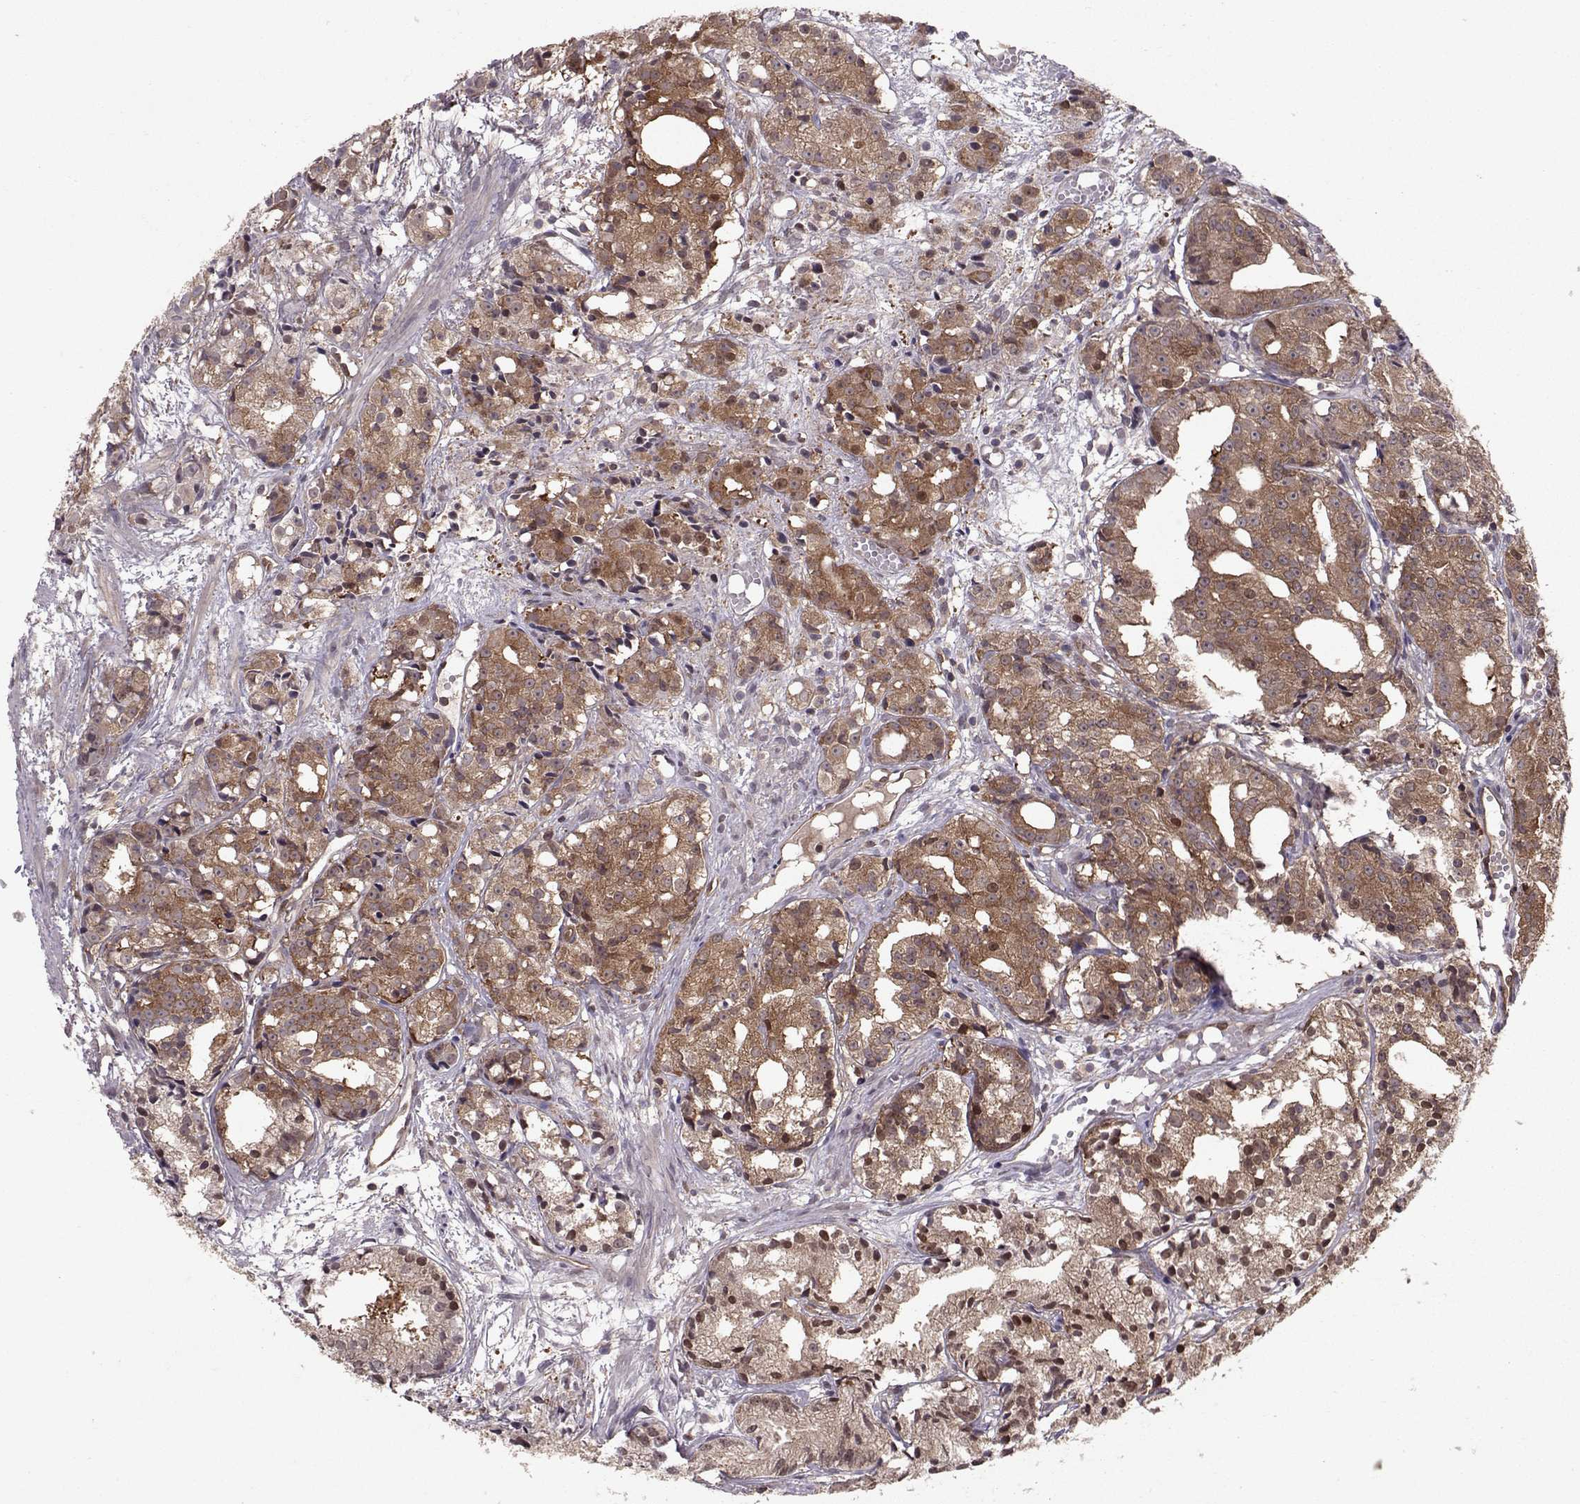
{"staining": {"intensity": "moderate", "quantity": ">75%", "location": "cytoplasmic/membranous"}, "tissue": "prostate cancer", "cell_type": "Tumor cells", "image_type": "cancer", "snomed": [{"axis": "morphology", "description": "Adenocarcinoma, Medium grade"}, {"axis": "topography", "description": "Prostate"}], "caption": "DAB immunohistochemical staining of adenocarcinoma (medium-grade) (prostate) demonstrates moderate cytoplasmic/membranous protein expression in about >75% of tumor cells.", "gene": "PPP2R2A", "patient": {"sex": "male", "age": 74}}